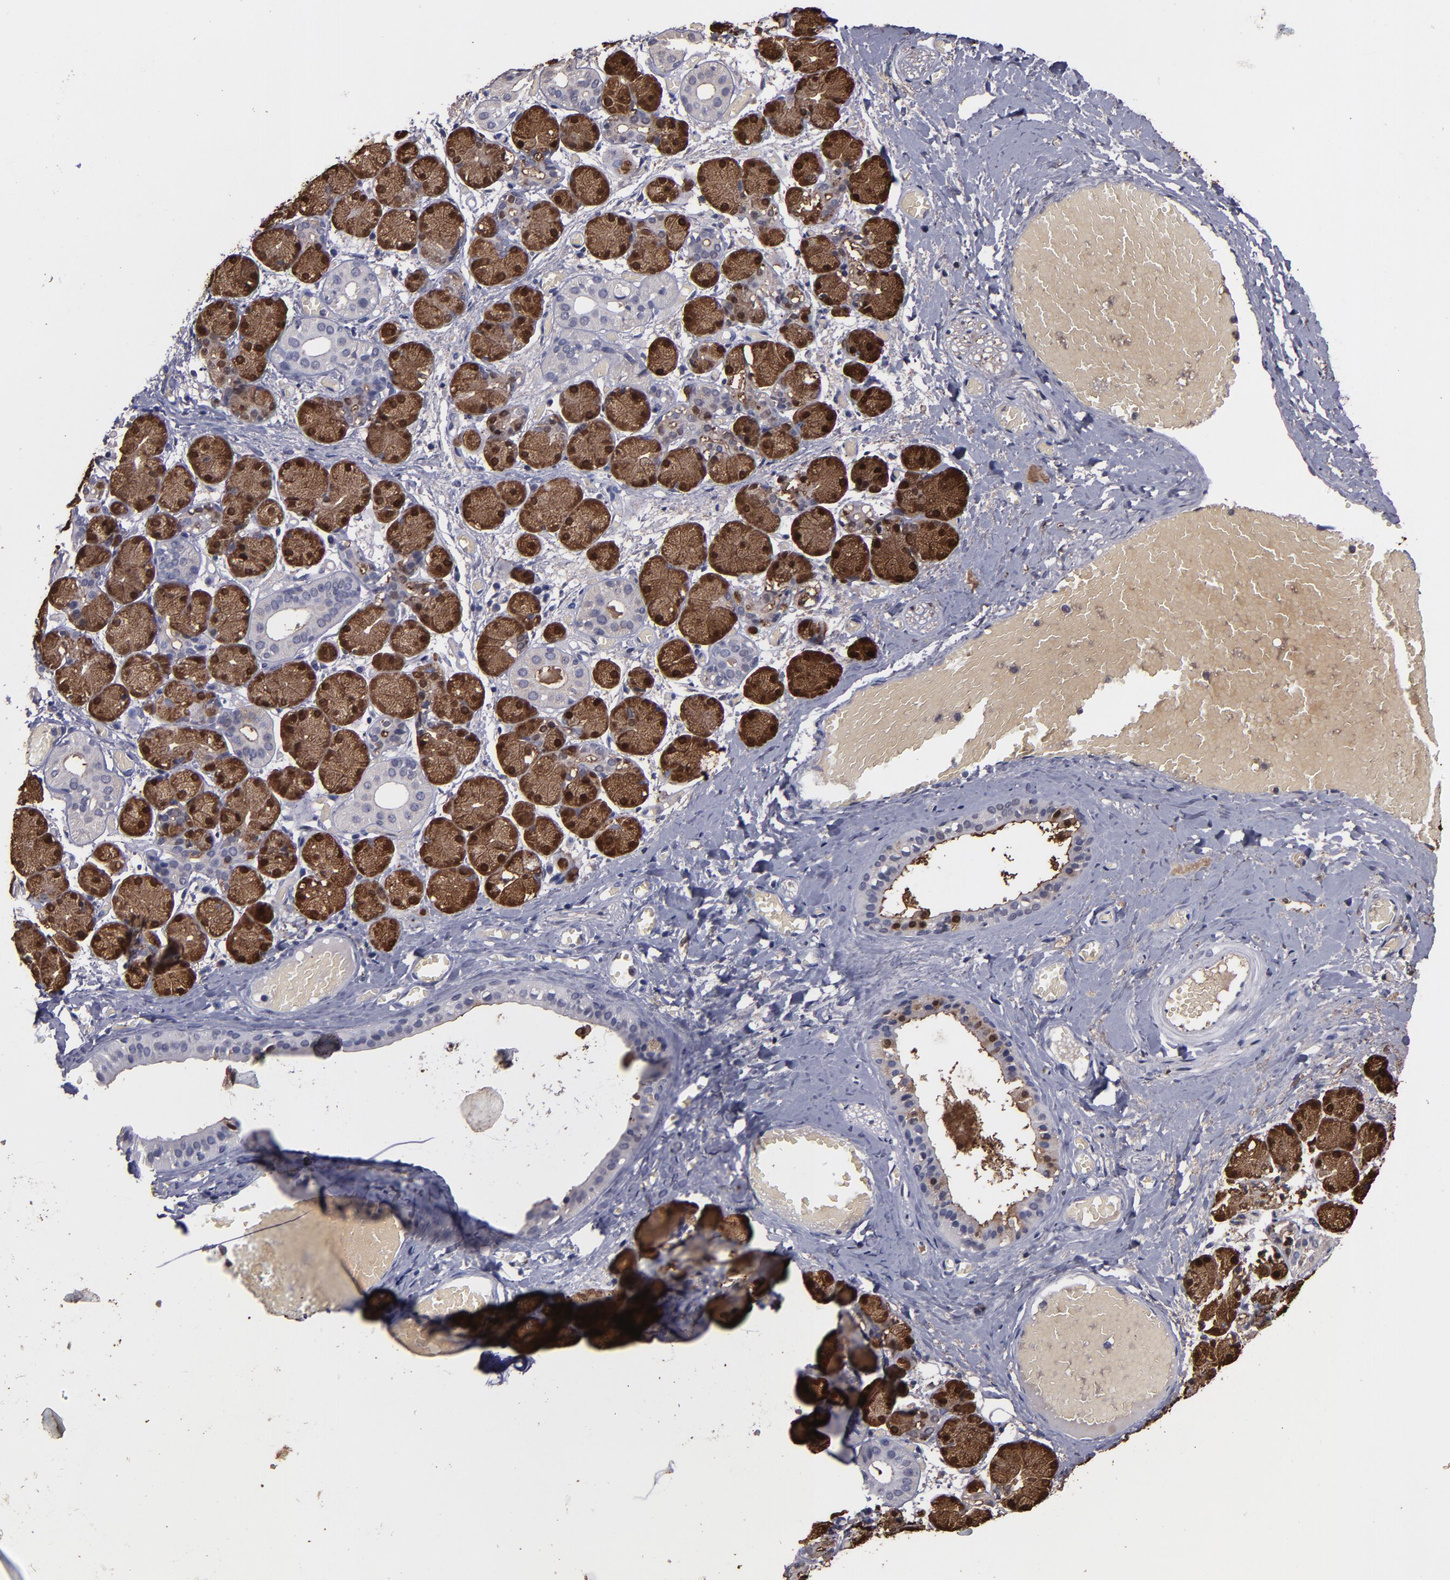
{"staining": {"intensity": "strong", "quantity": ">75%", "location": "cytoplasmic/membranous,nuclear"}, "tissue": "salivary gland", "cell_type": "Glandular cells", "image_type": "normal", "snomed": [{"axis": "morphology", "description": "Normal tissue, NOS"}, {"axis": "topography", "description": "Salivary gland"}], "caption": "Immunohistochemistry (IHC) histopathology image of unremarkable salivary gland stained for a protein (brown), which demonstrates high levels of strong cytoplasmic/membranous,nuclear expression in about >75% of glandular cells.", "gene": "S100A1", "patient": {"sex": "female", "age": 24}}